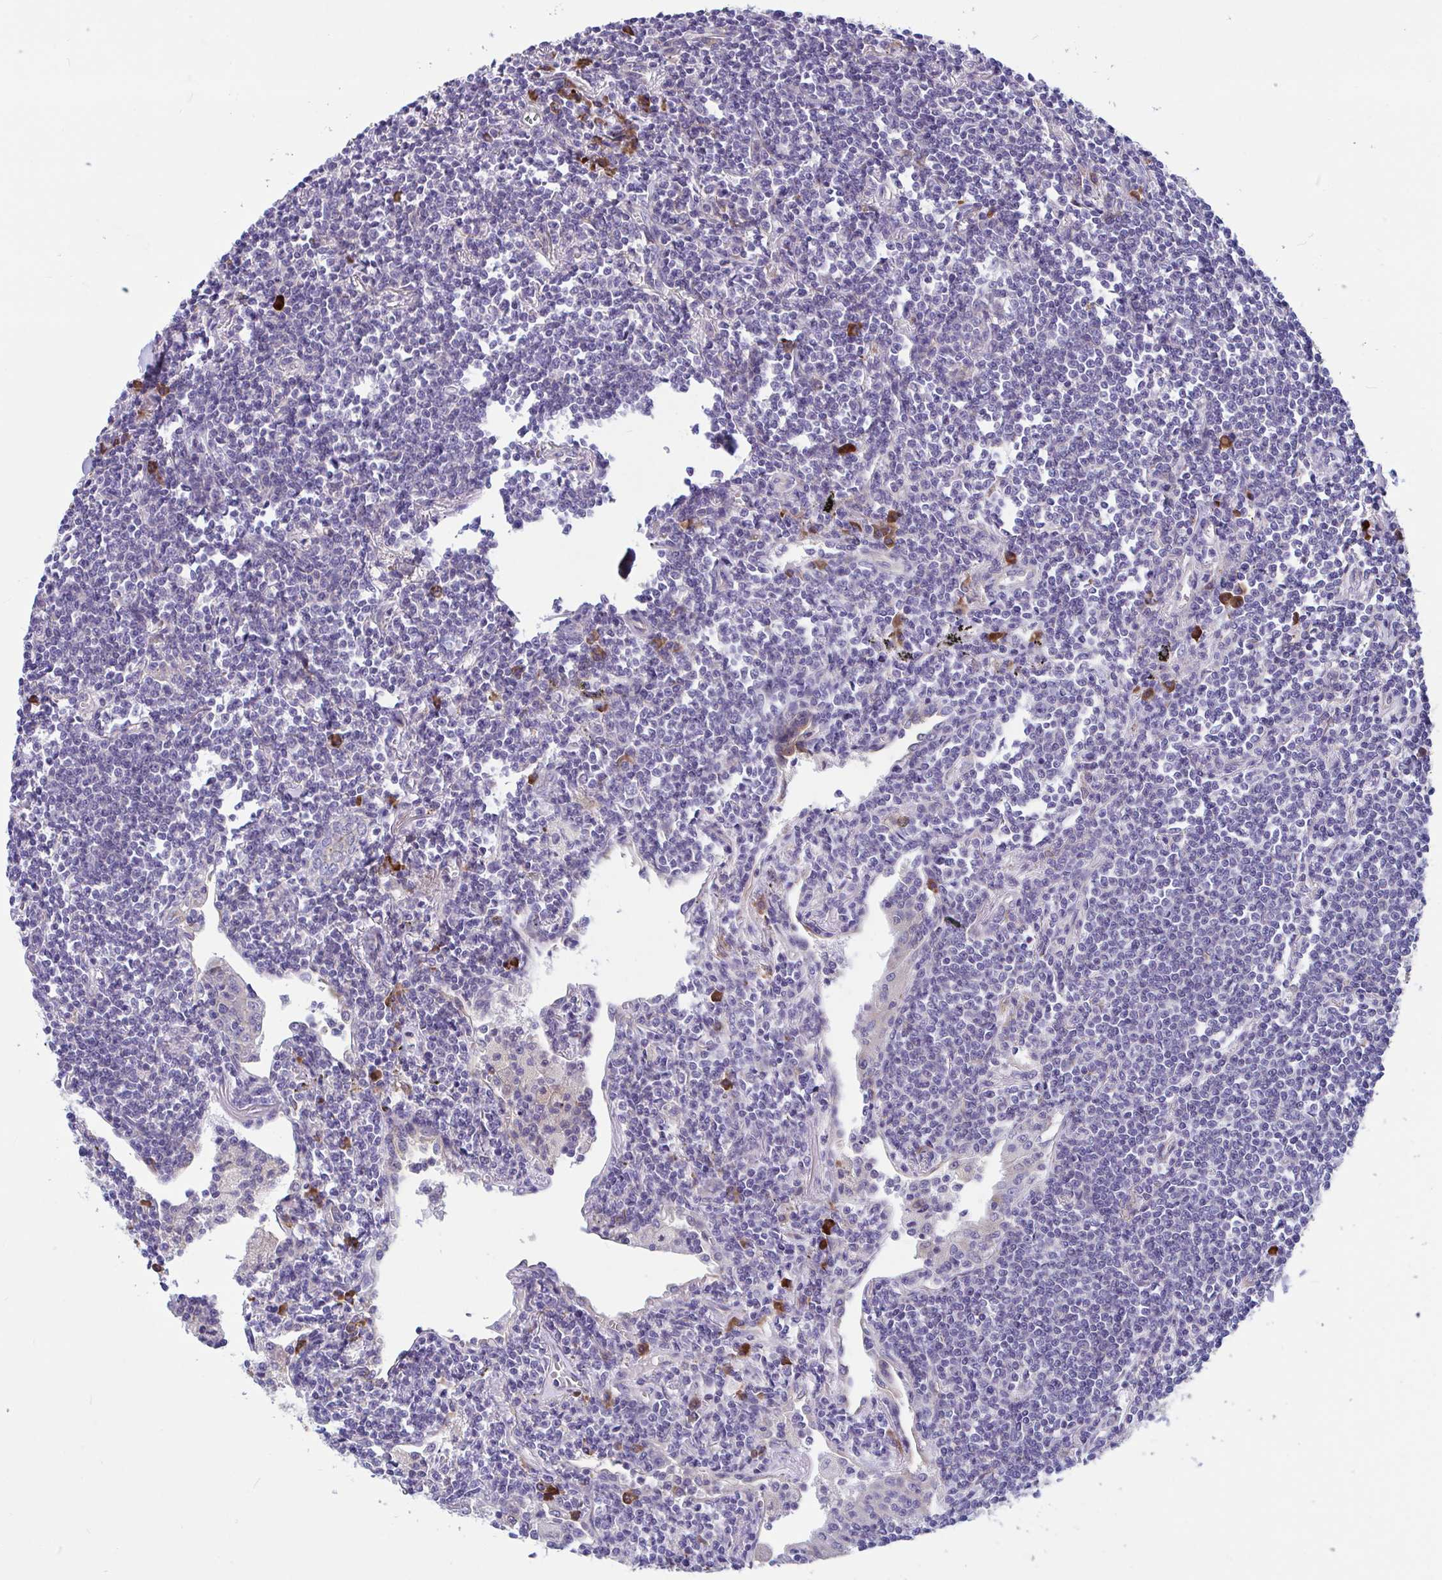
{"staining": {"intensity": "negative", "quantity": "none", "location": "none"}, "tissue": "lymphoma", "cell_type": "Tumor cells", "image_type": "cancer", "snomed": [{"axis": "morphology", "description": "Malignant lymphoma, non-Hodgkin's type, Low grade"}, {"axis": "topography", "description": "Lung"}], "caption": "Immunohistochemistry (IHC) of human malignant lymphoma, non-Hodgkin's type (low-grade) demonstrates no expression in tumor cells.", "gene": "WBP1", "patient": {"sex": "female", "age": 71}}